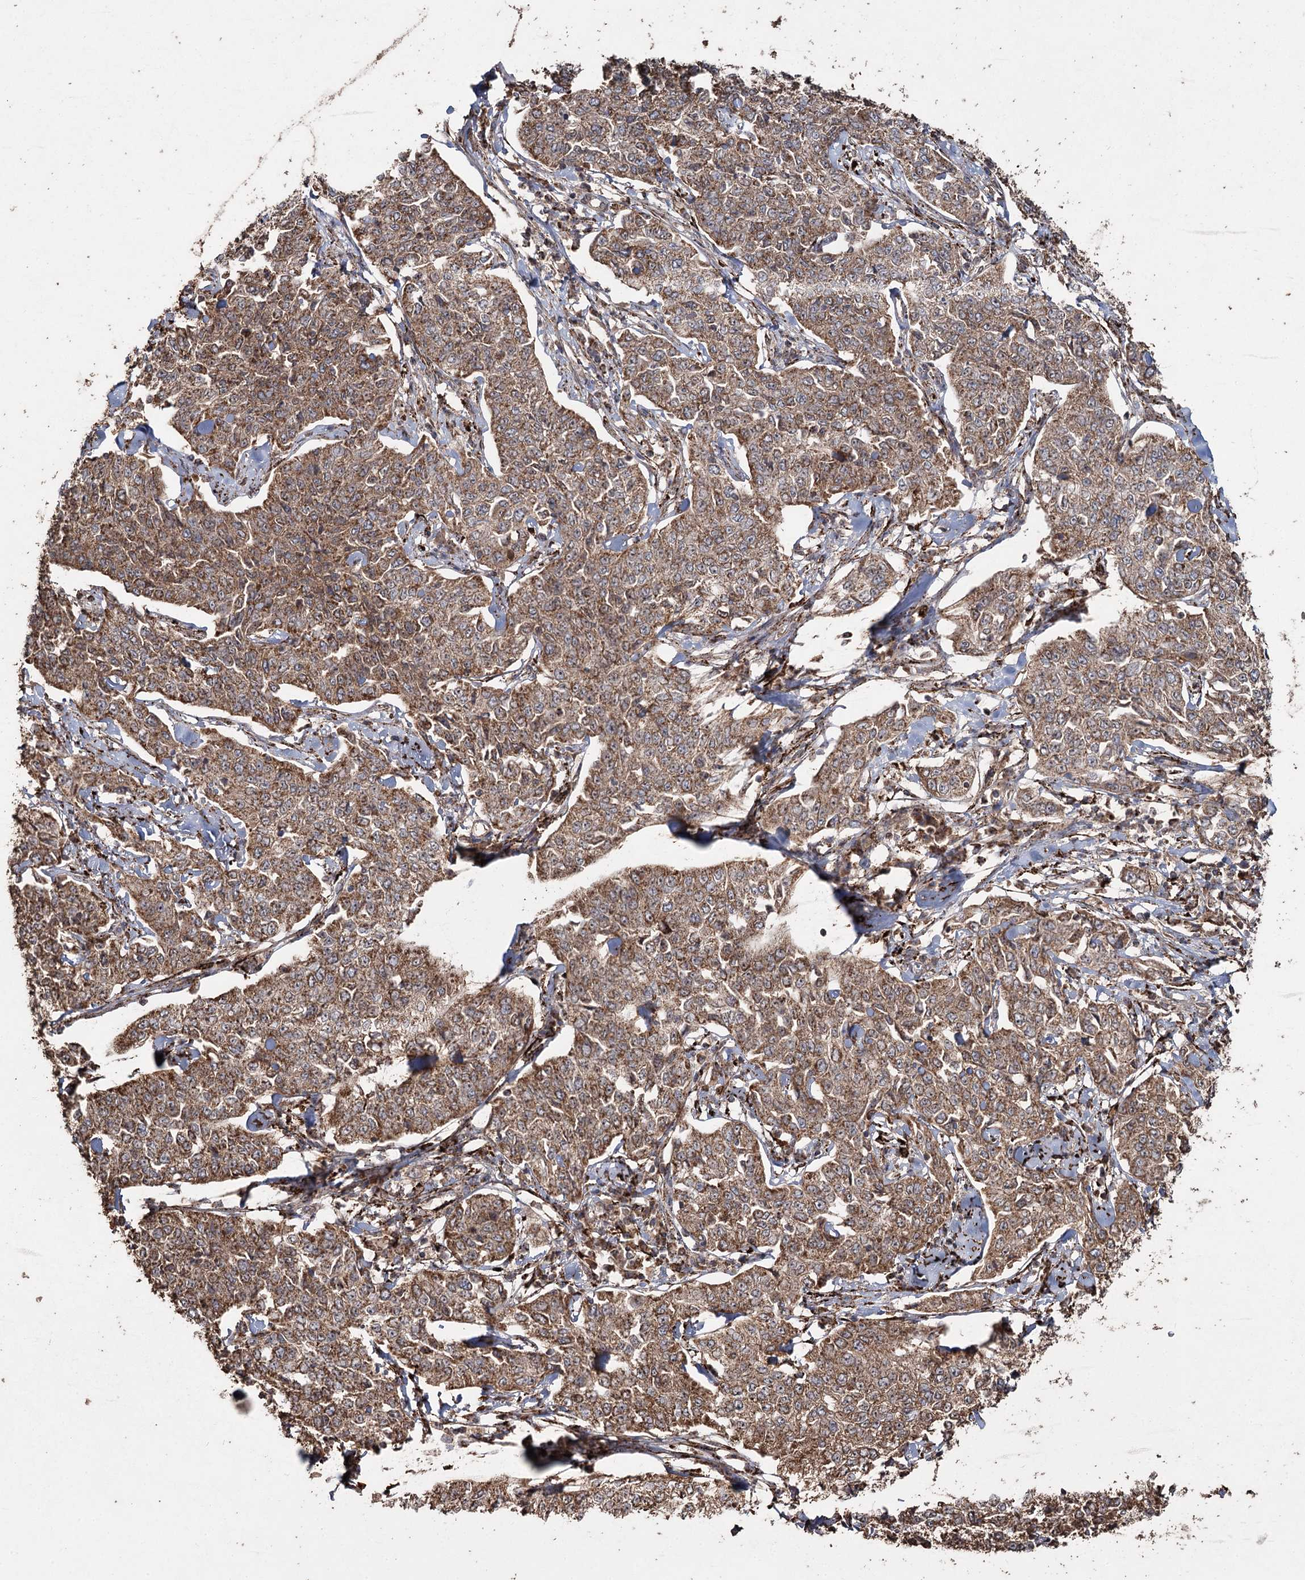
{"staining": {"intensity": "moderate", "quantity": ">75%", "location": "cytoplasmic/membranous"}, "tissue": "cervical cancer", "cell_type": "Tumor cells", "image_type": "cancer", "snomed": [{"axis": "morphology", "description": "Squamous cell carcinoma, NOS"}, {"axis": "topography", "description": "Cervix"}], "caption": "Immunohistochemistry histopathology image of human cervical cancer stained for a protein (brown), which exhibits medium levels of moderate cytoplasmic/membranous positivity in about >75% of tumor cells.", "gene": "SLF2", "patient": {"sex": "female", "age": 35}}